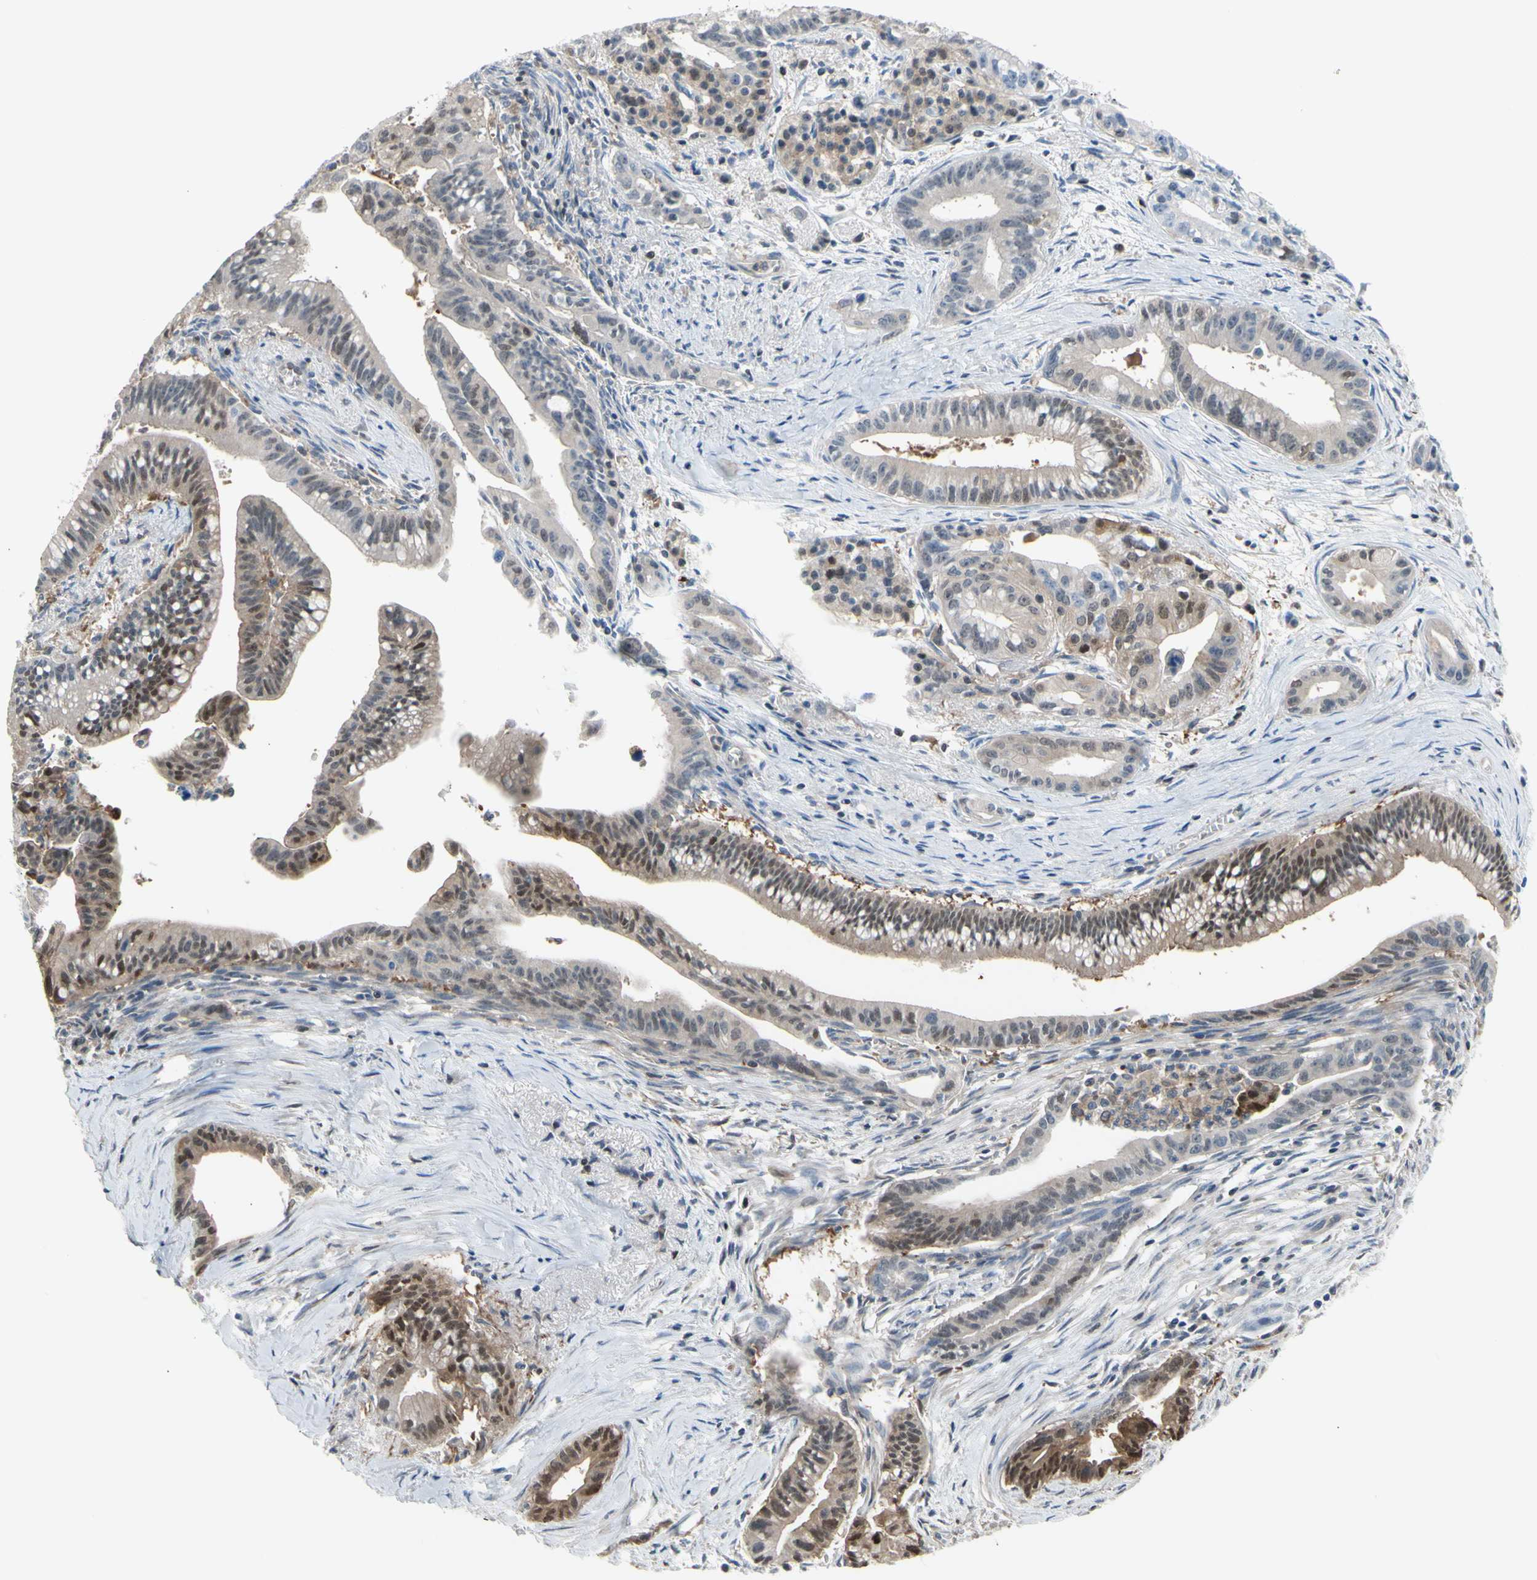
{"staining": {"intensity": "moderate", "quantity": "25%-75%", "location": "cytoplasmic/membranous,nuclear"}, "tissue": "pancreatic cancer", "cell_type": "Tumor cells", "image_type": "cancer", "snomed": [{"axis": "morphology", "description": "Adenocarcinoma, NOS"}, {"axis": "topography", "description": "Pancreas"}], "caption": "Protein staining of pancreatic cancer (adenocarcinoma) tissue displays moderate cytoplasmic/membranous and nuclear expression in approximately 25%-75% of tumor cells.", "gene": "UPK3B", "patient": {"sex": "male", "age": 70}}